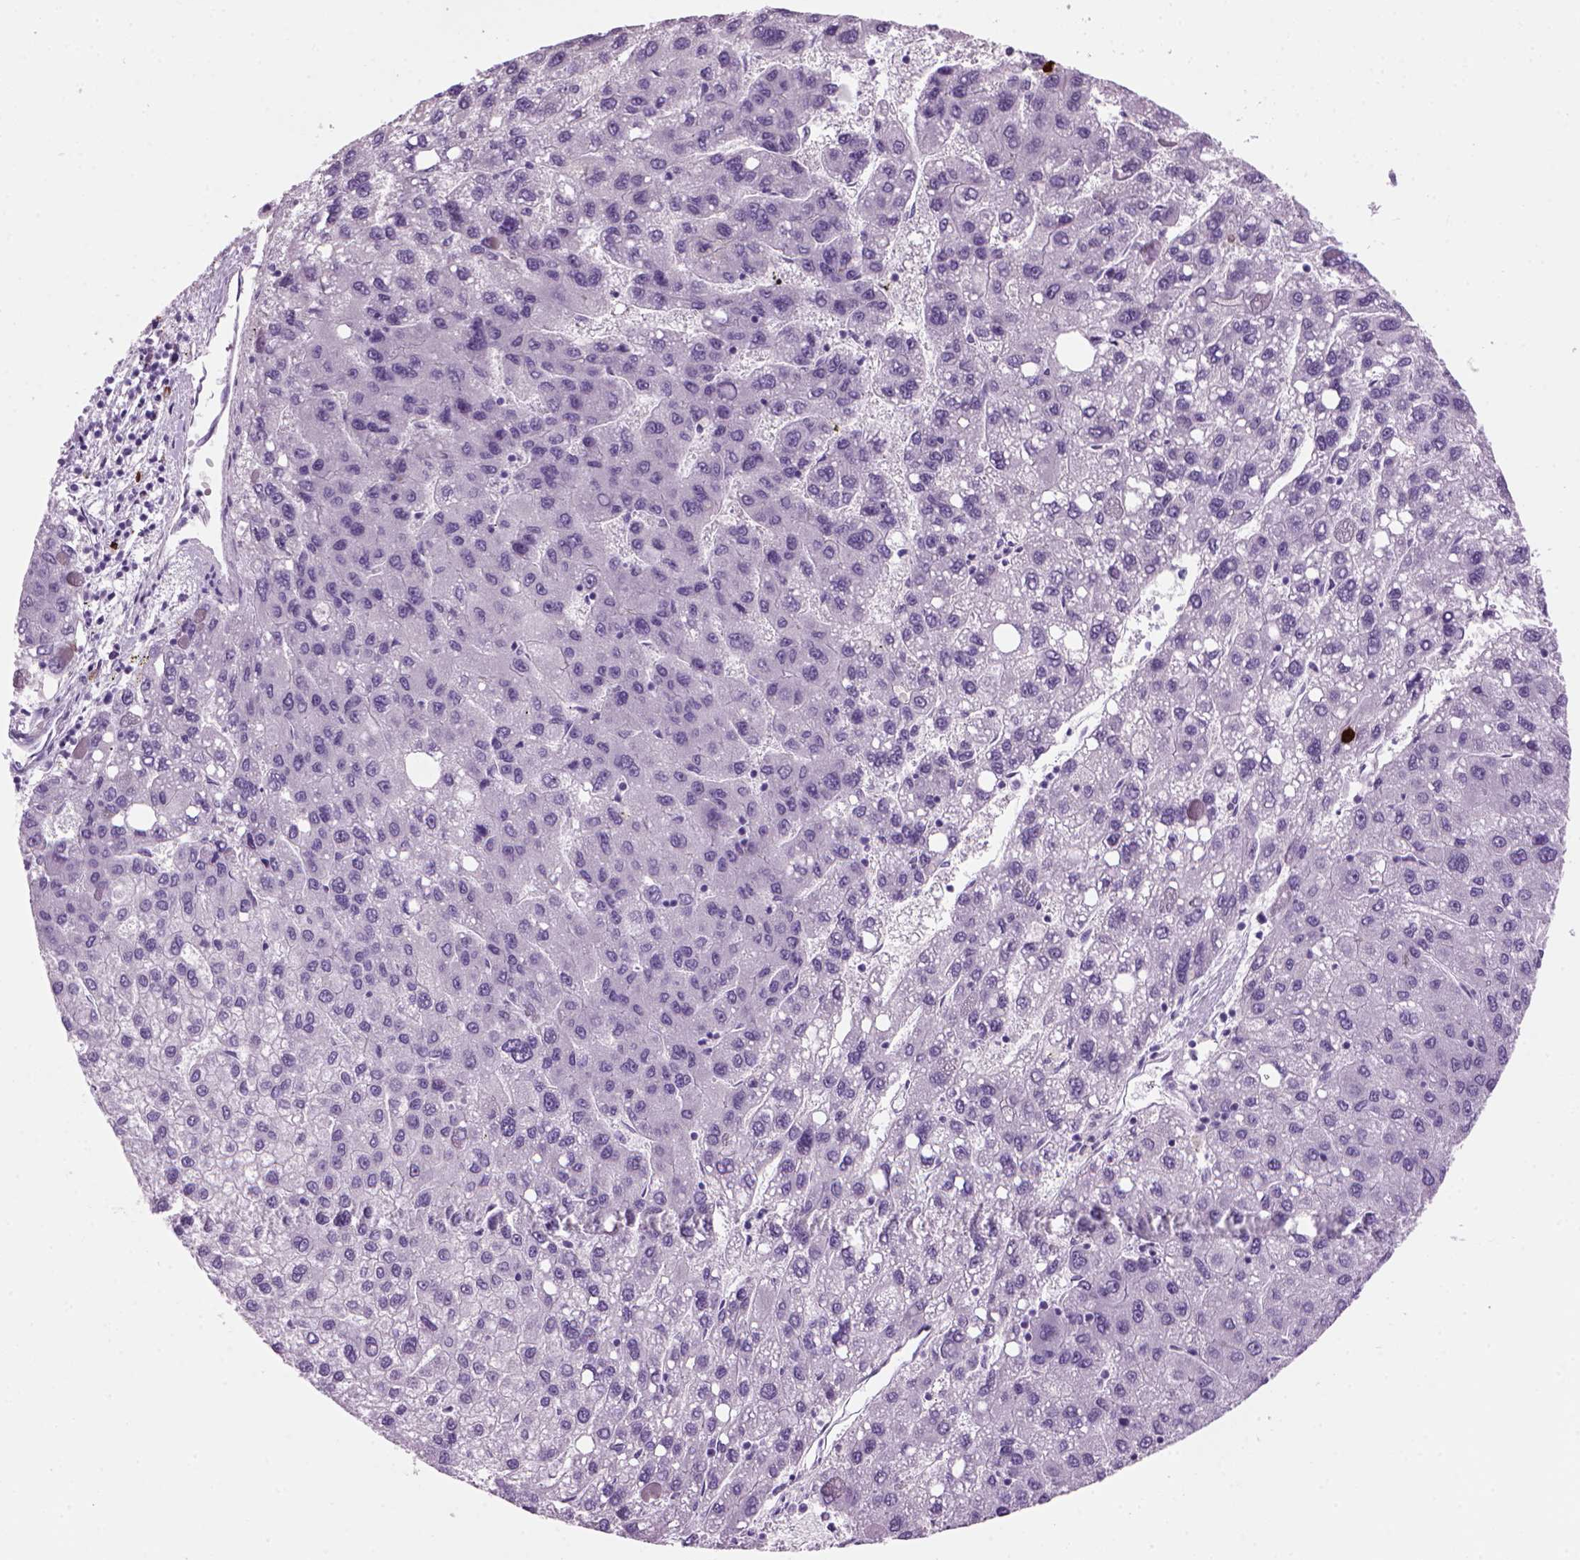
{"staining": {"intensity": "negative", "quantity": "none", "location": "none"}, "tissue": "liver cancer", "cell_type": "Tumor cells", "image_type": "cancer", "snomed": [{"axis": "morphology", "description": "Carcinoma, Hepatocellular, NOS"}, {"axis": "topography", "description": "Liver"}], "caption": "IHC image of neoplastic tissue: hepatocellular carcinoma (liver) stained with DAB (3,3'-diaminobenzidine) shows no significant protein positivity in tumor cells.", "gene": "MZB1", "patient": {"sex": "female", "age": 82}}